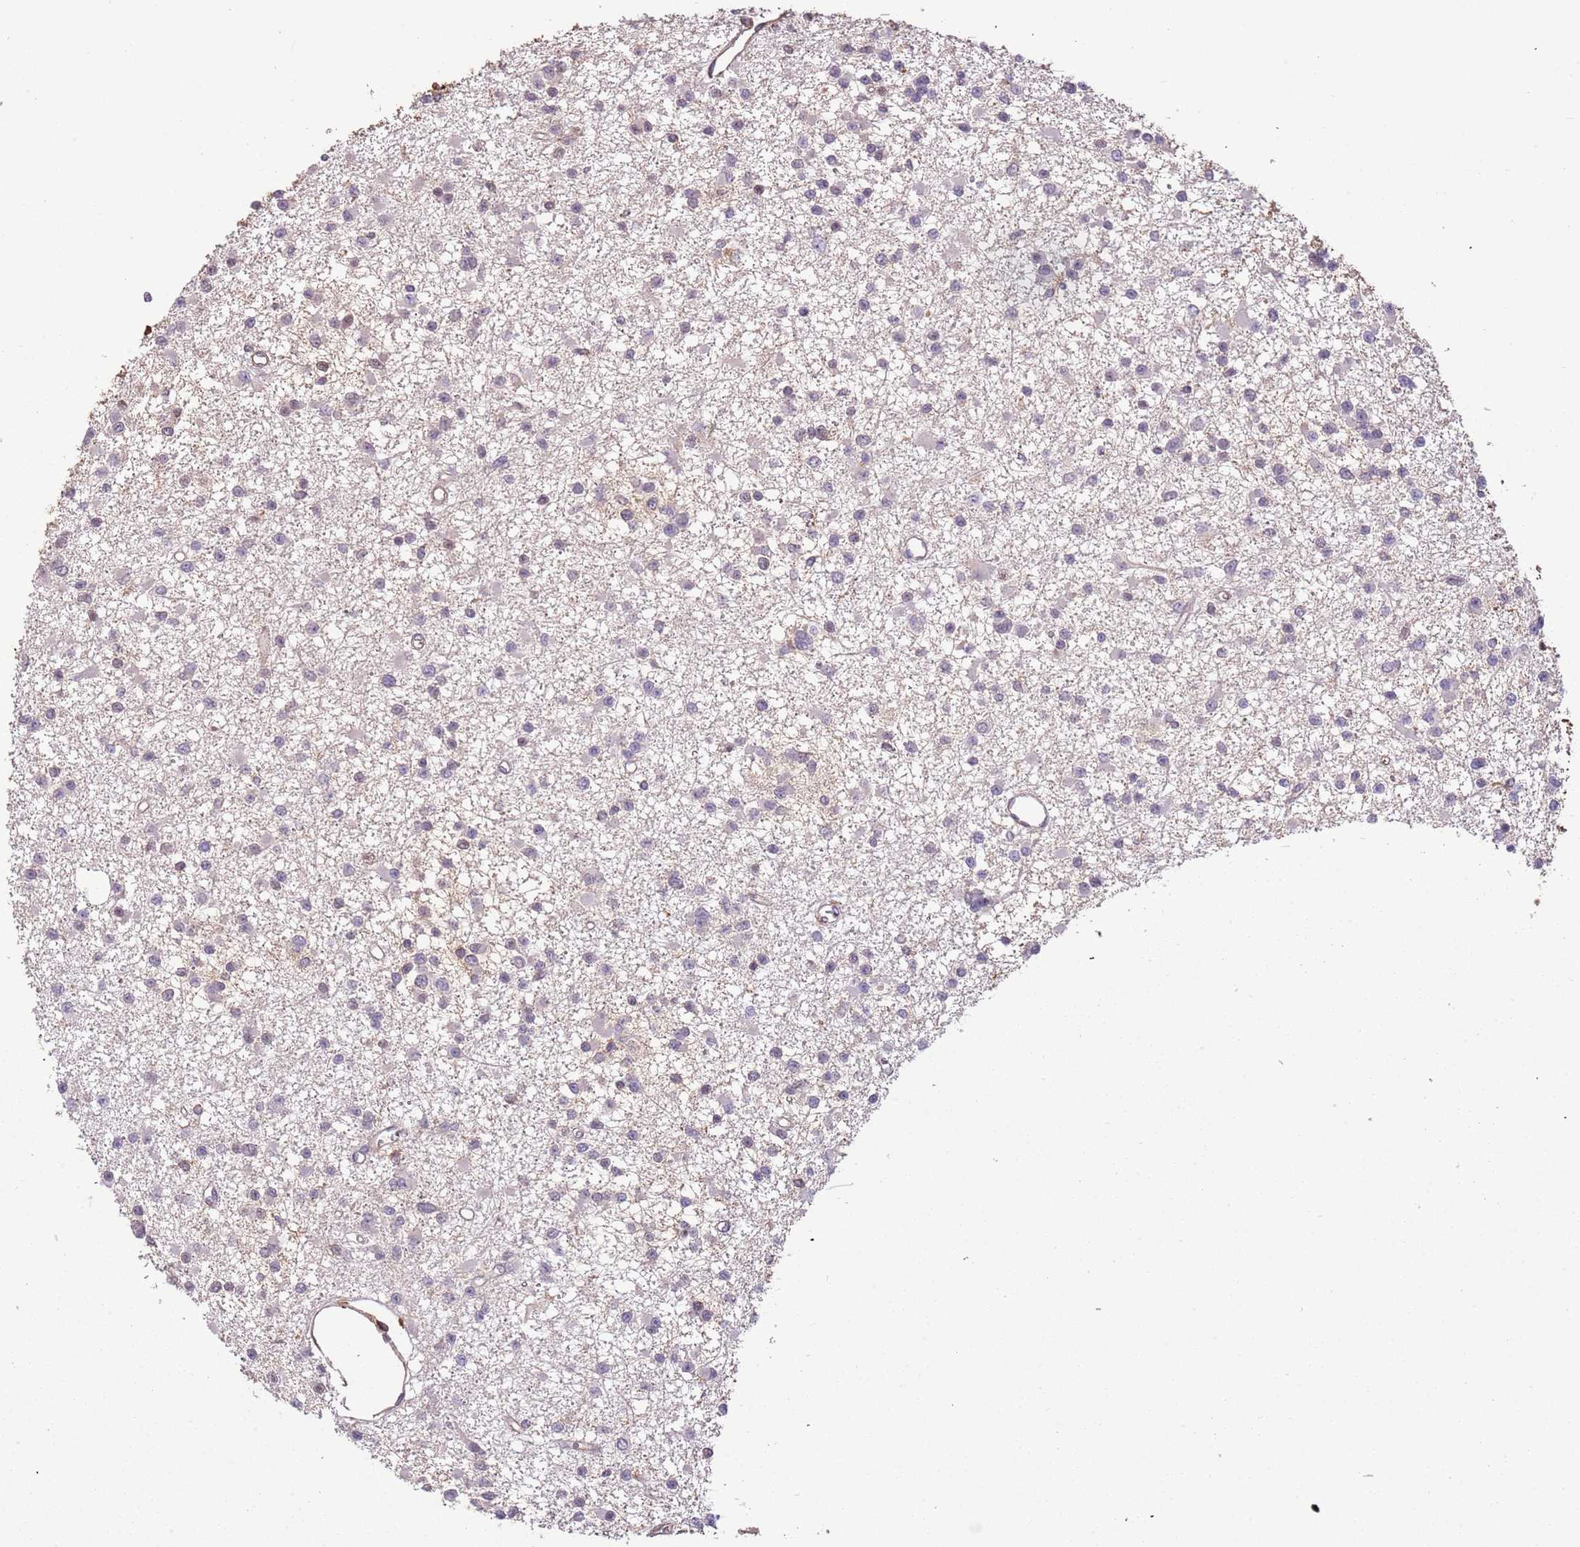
{"staining": {"intensity": "negative", "quantity": "none", "location": "none"}, "tissue": "glioma", "cell_type": "Tumor cells", "image_type": "cancer", "snomed": [{"axis": "morphology", "description": "Glioma, malignant, Low grade"}, {"axis": "topography", "description": "Brain"}], "caption": "An immunohistochemistry histopathology image of glioma is shown. There is no staining in tumor cells of glioma. Brightfield microscopy of IHC stained with DAB (brown) and hematoxylin (blue), captured at high magnification.", "gene": "FECH", "patient": {"sex": "female", "age": 22}}